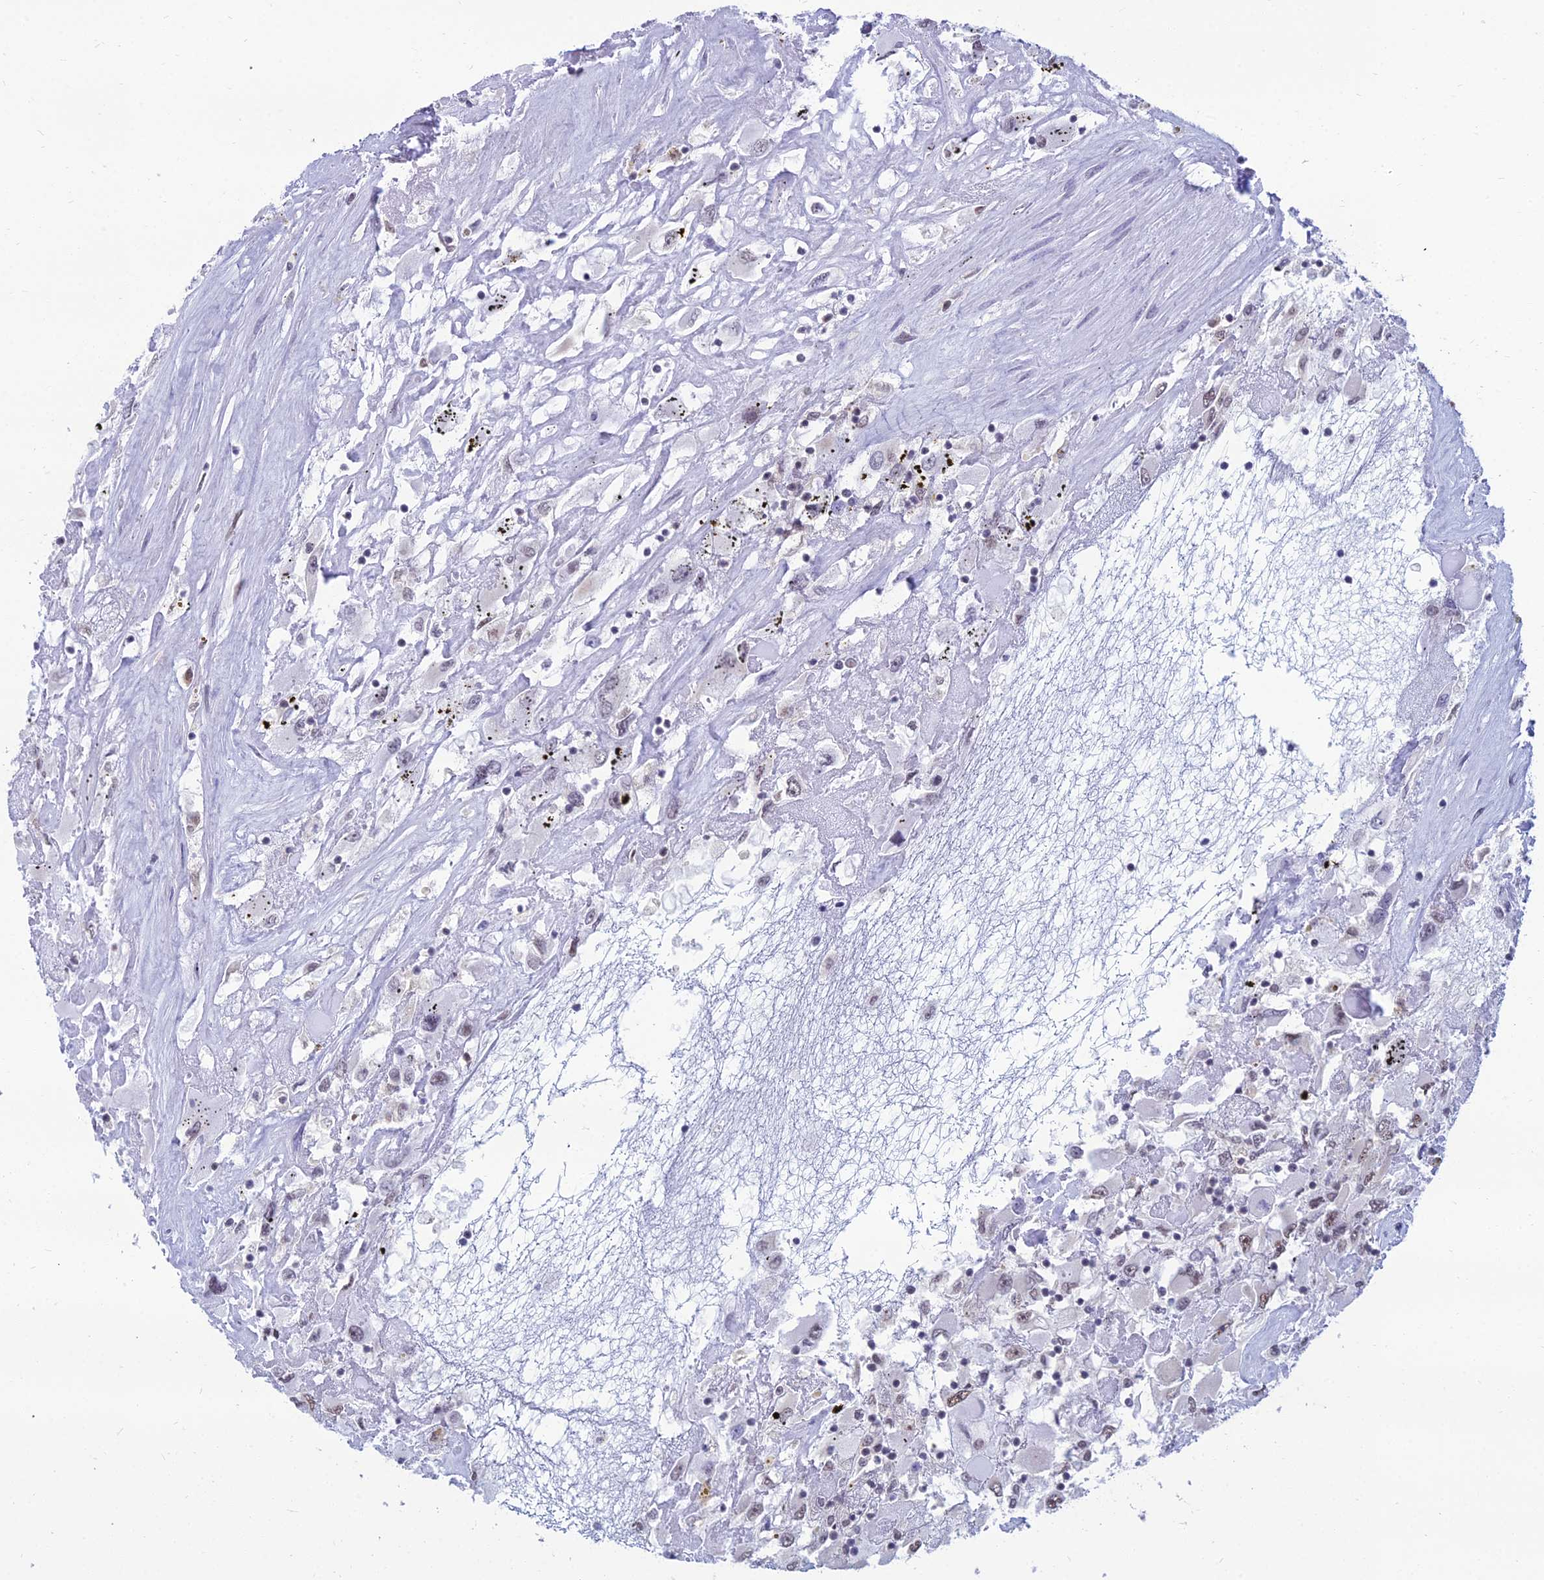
{"staining": {"intensity": "weak", "quantity": "25%-75%", "location": "nuclear"}, "tissue": "renal cancer", "cell_type": "Tumor cells", "image_type": "cancer", "snomed": [{"axis": "morphology", "description": "Adenocarcinoma, NOS"}, {"axis": "topography", "description": "Kidney"}], "caption": "Renal cancer (adenocarcinoma) was stained to show a protein in brown. There is low levels of weak nuclear staining in about 25%-75% of tumor cells.", "gene": "SRSF7", "patient": {"sex": "female", "age": 52}}